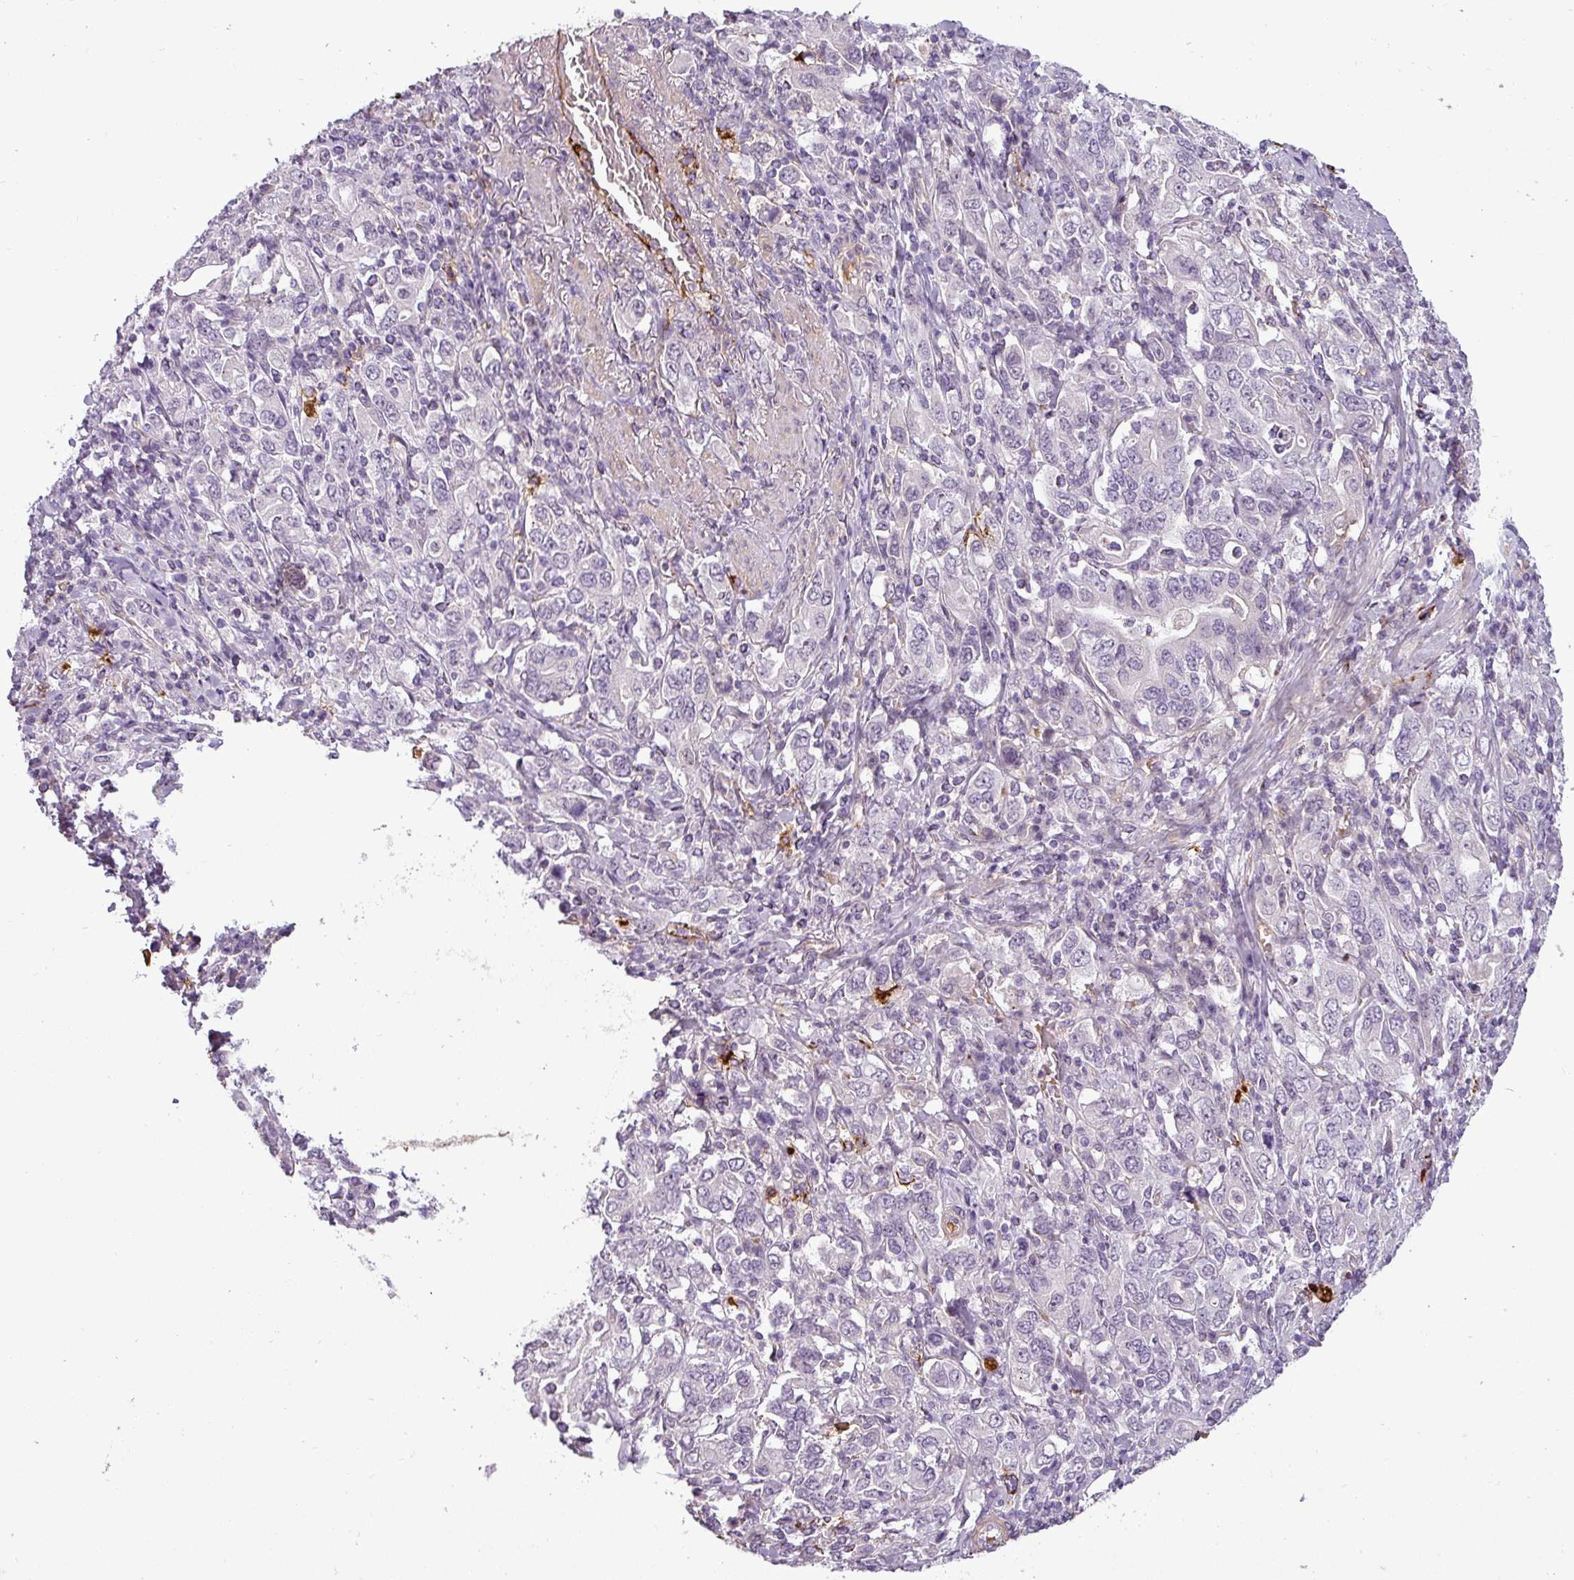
{"staining": {"intensity": "negative", "quantity": "none", "location": "none"}, "tissue": "stomach cancer", "cell_type": "Tumor cells", "image_type": "cancer", "snomed": [{"axis": "morphology", "description": "Adenocarcinoma, NOS"}, {"axis": "topography", "description": "Stomach, upper"}, {"axis": "topography", "description": "Stomach"}], "caption": "A high-resolution micrograph shows IHC staining of stomach adenocarcinoma, which demonstrates no significant staining in tumor cells.", "gene": "APOC1", "patient": {"sex": "male", "age": 62}}